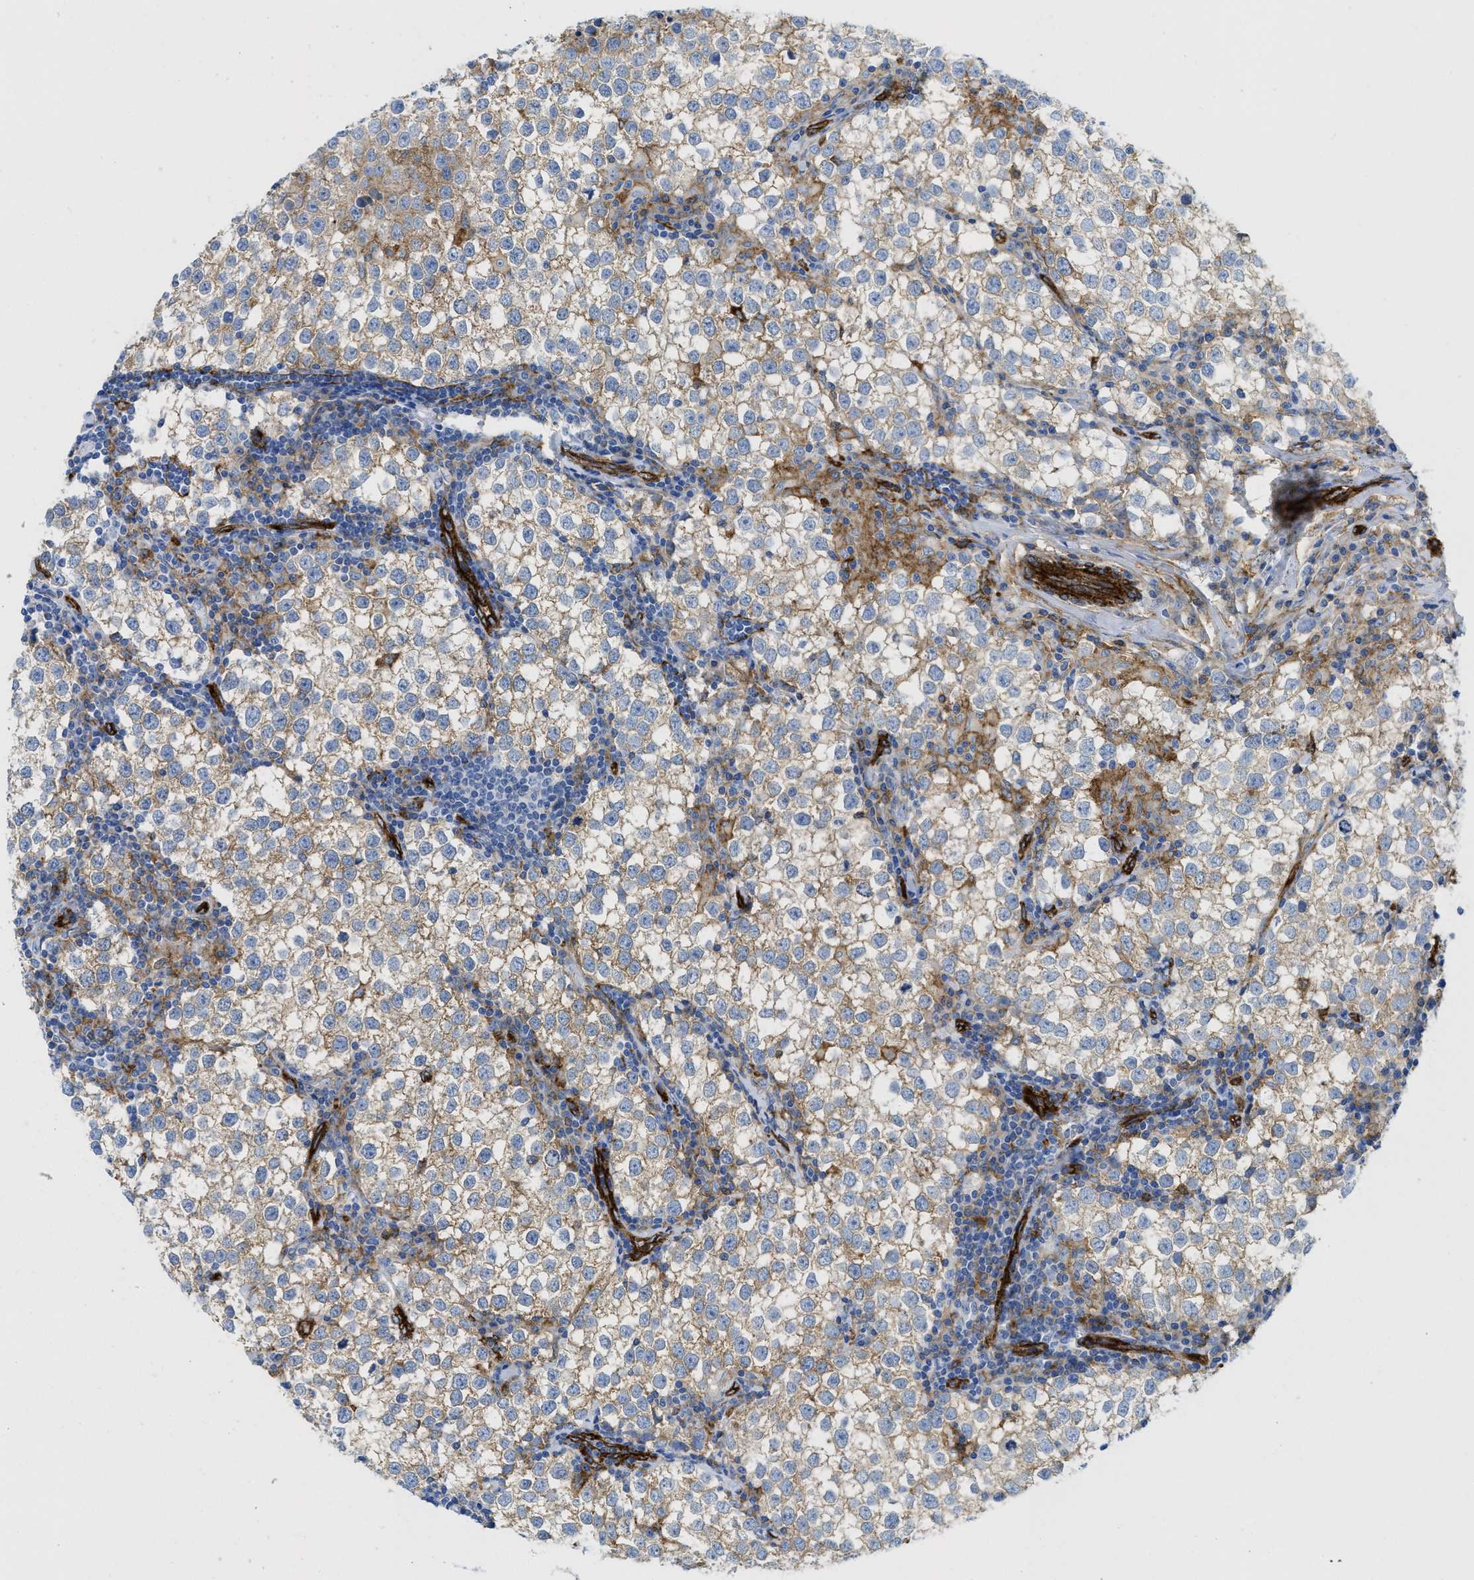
{"staining": {"intensity": "weak", "quantity": ">75%", "location": "cytoplasmic/membranous"}, "tissue": "testis cancer", "cell_type": "Tumor cells", "image_type": "cancer", "snomed": [{"axis": "morphology", "description": "Seminoma, NOS"}, {"axis": "morphology", "description": "Carcinoma, Embryonal, NOS"}, {"axis": "topography", "description": "Testis"}], "caption": "A low amount of weak cytoplasmic/membranous expression is present in approximately >75% of tumor cells in testis cancer (seminoma) tissue.", "gene": "HIP1", "patient": {"sex": "male", "age": 36}}